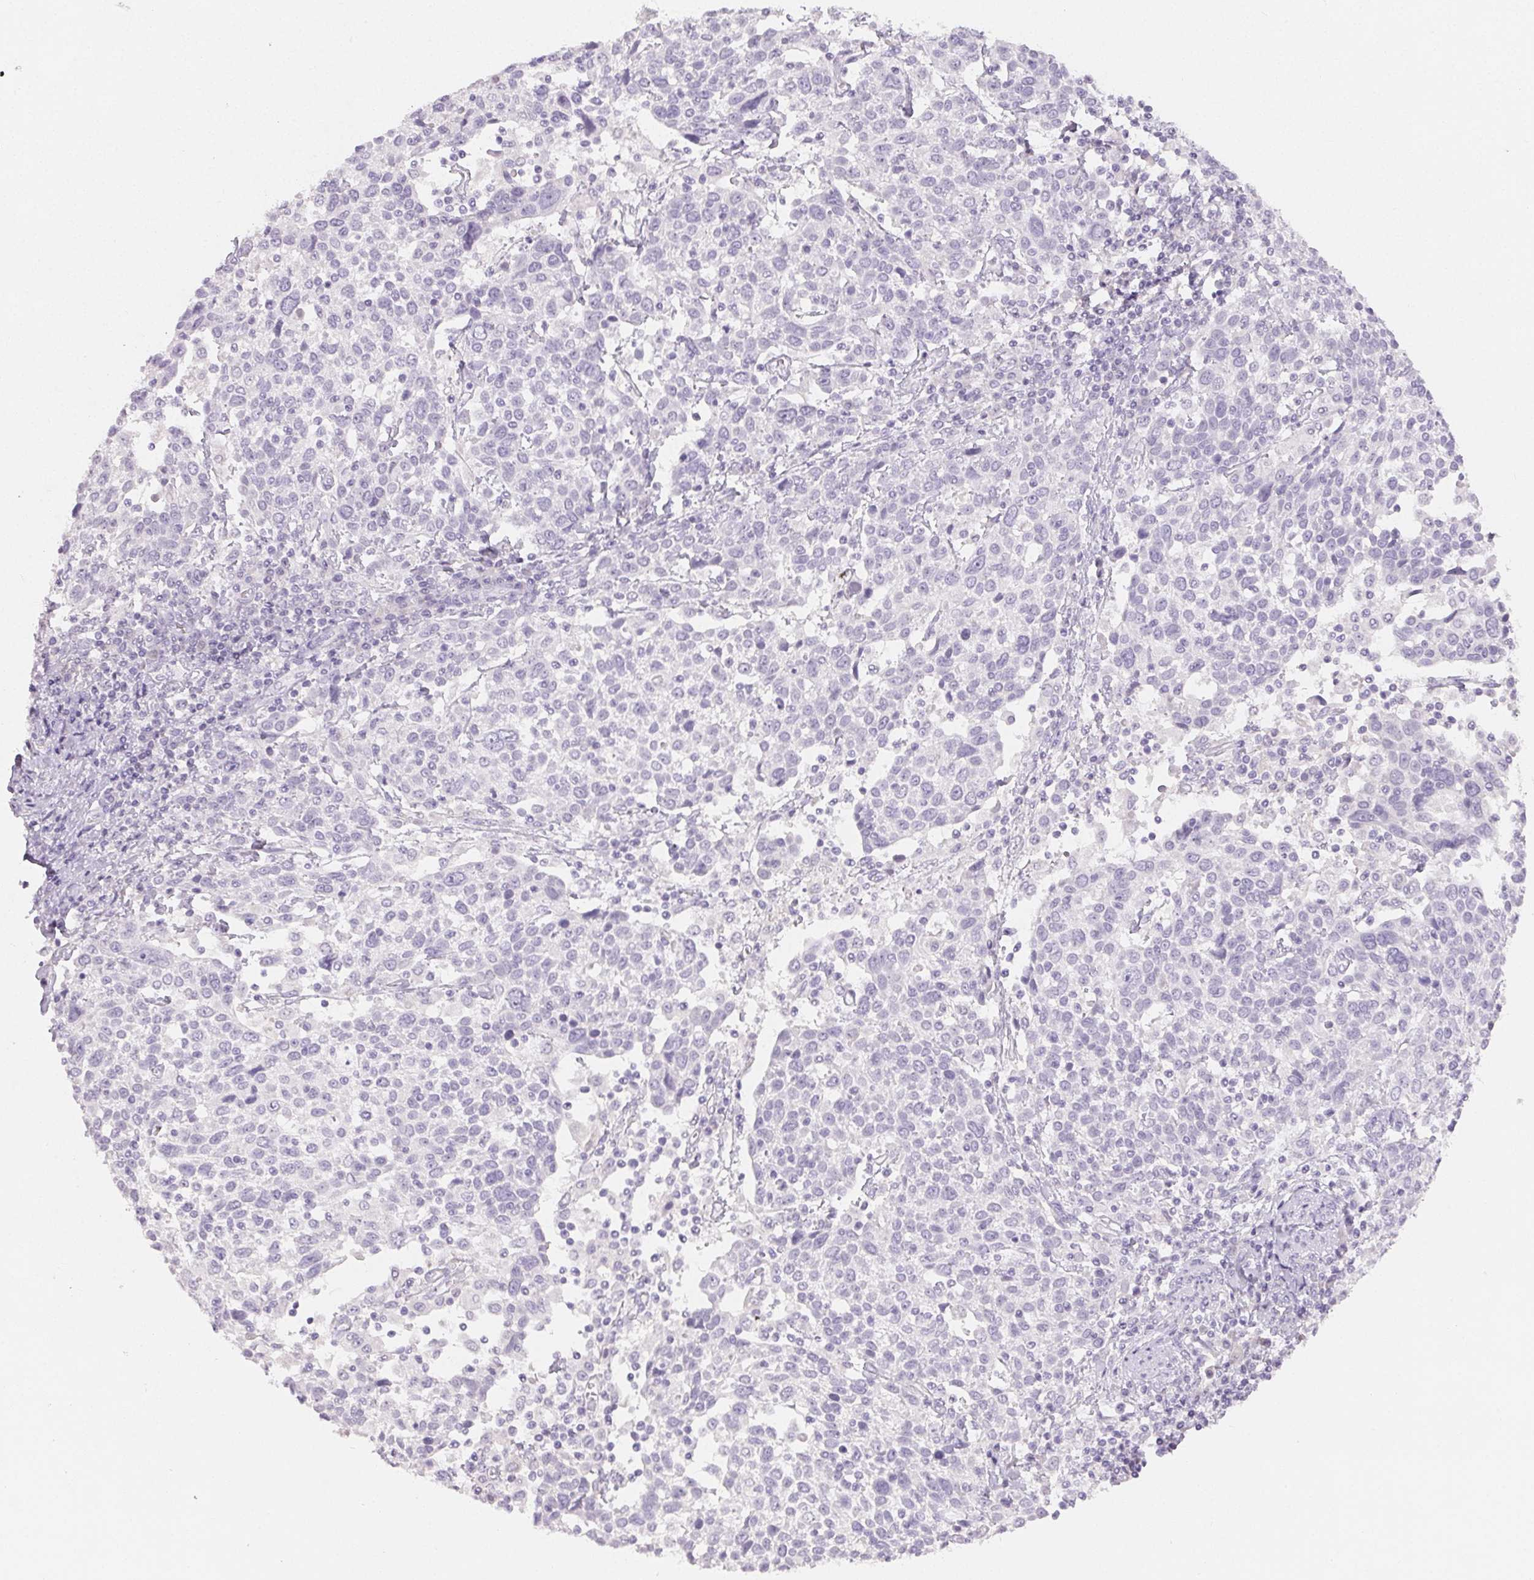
{"staining": {"intensity": "negative", "quantity": "none", "location": "none"}, "tissue": "cervical cancer", "cell_type": "Tumor cells", "image_type": "cancer", "snomed": [{"axis": "morphology", "description": "Squamous cell carcinoma, NOS"}, {"axis": "topography", "description": "Cervix"}], "caption": "Tumor cells show no significant protein expression in cervical squamous cell carcinoma. (DAB immunohistochemistry visualized using brightfield microscopy, high magnification).", "gene": "MIOX", "patient": {"sex": "female", "age": 61}}